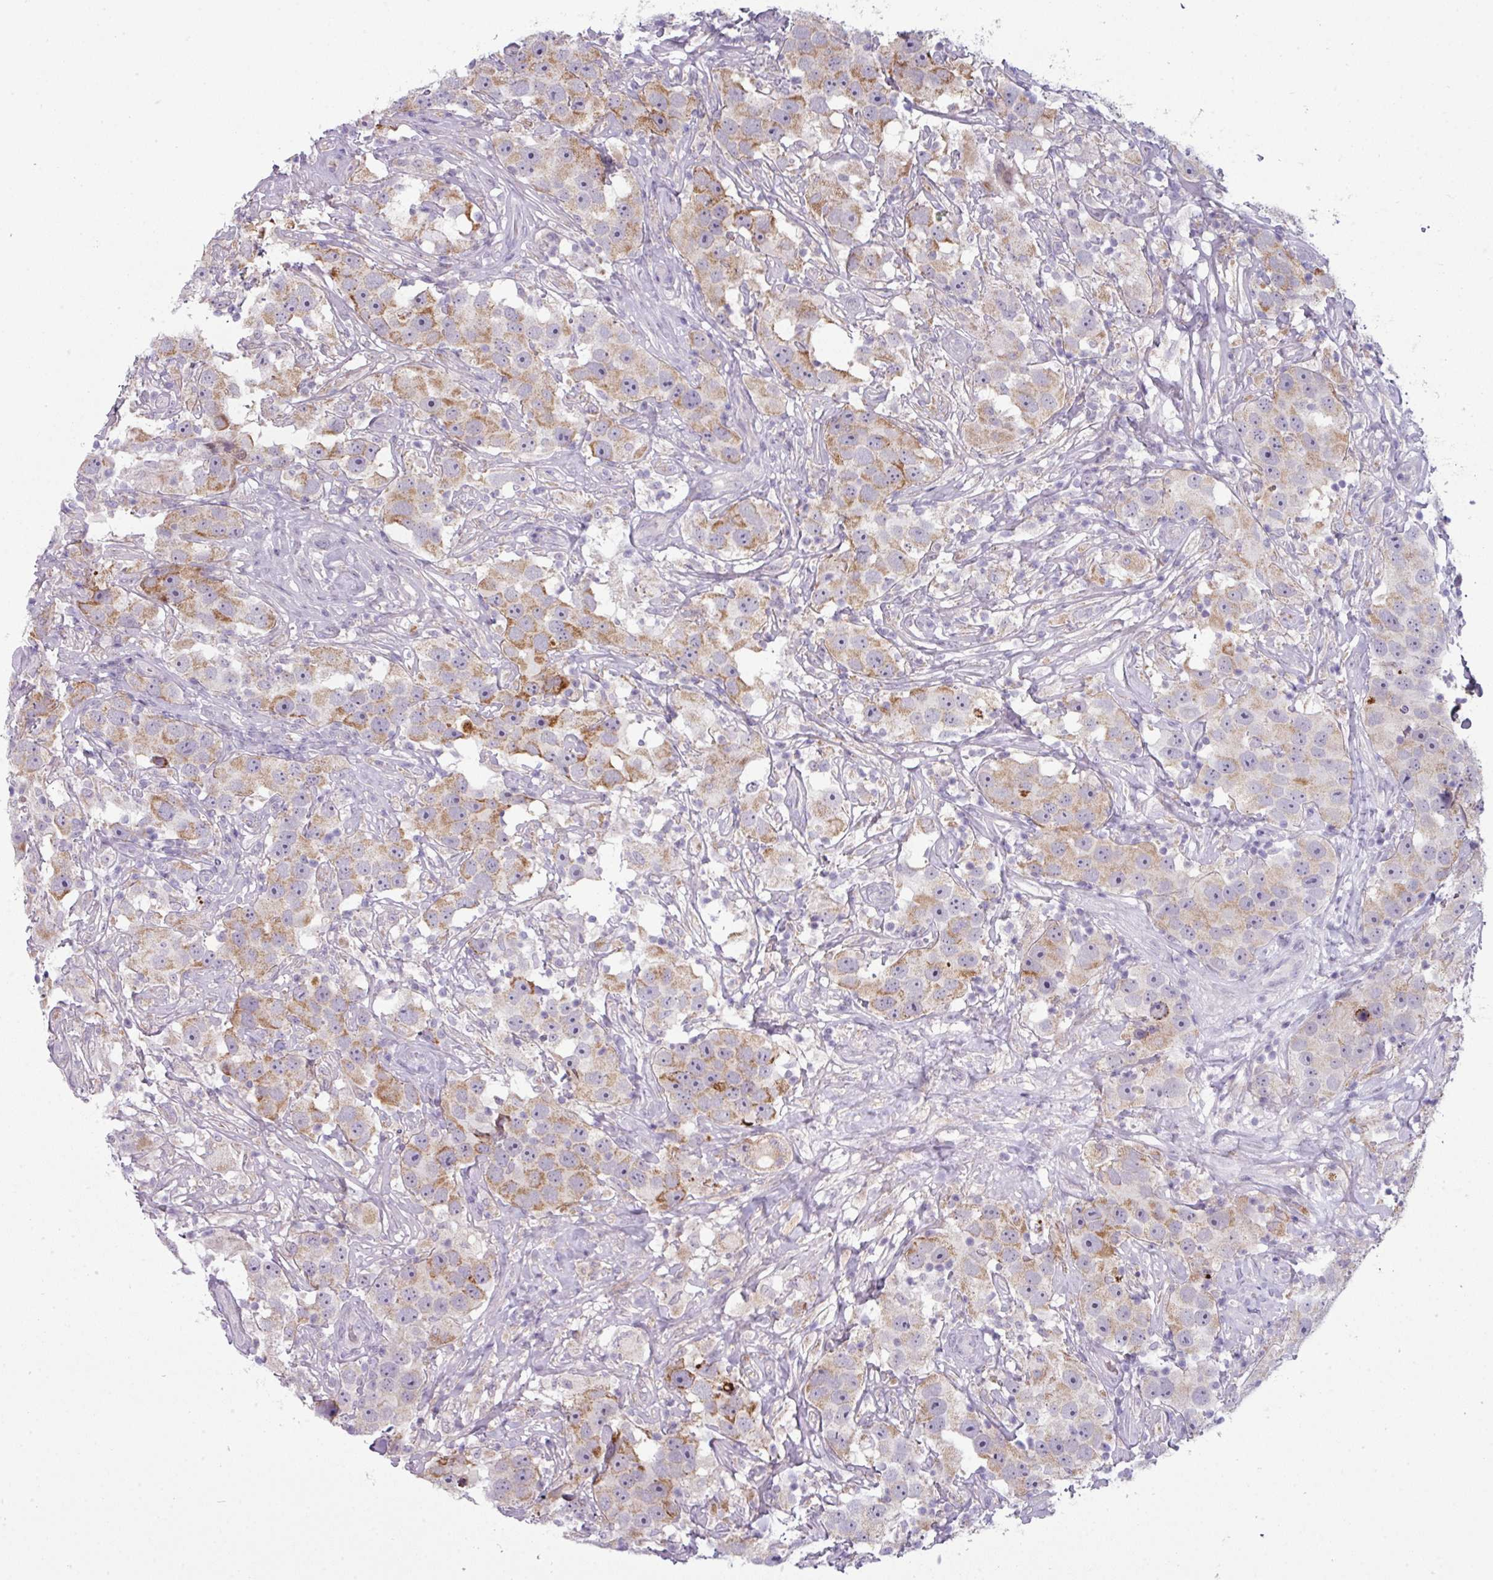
{"staining": {"intensity": "moderate", "quantity": ">75%", "location": "cytoplasmic/membranous"}, "tissue": "testis cancer", "cell_type": "Tumor cells", "image_type": "cancer", "snomed": [{"axis": "morphology", "description": "Seminoma, NOS"}, {"axis": "topography", "description": "Testis"}], "caption": "Immunohistochemical staining of human testis cancer reveals medium levels of moderate cytoplasmic/membranous protein expression in about >75% of tumor cells.", "gene": "ZNF615", "patient": {"sex": "male", "age": 49}}